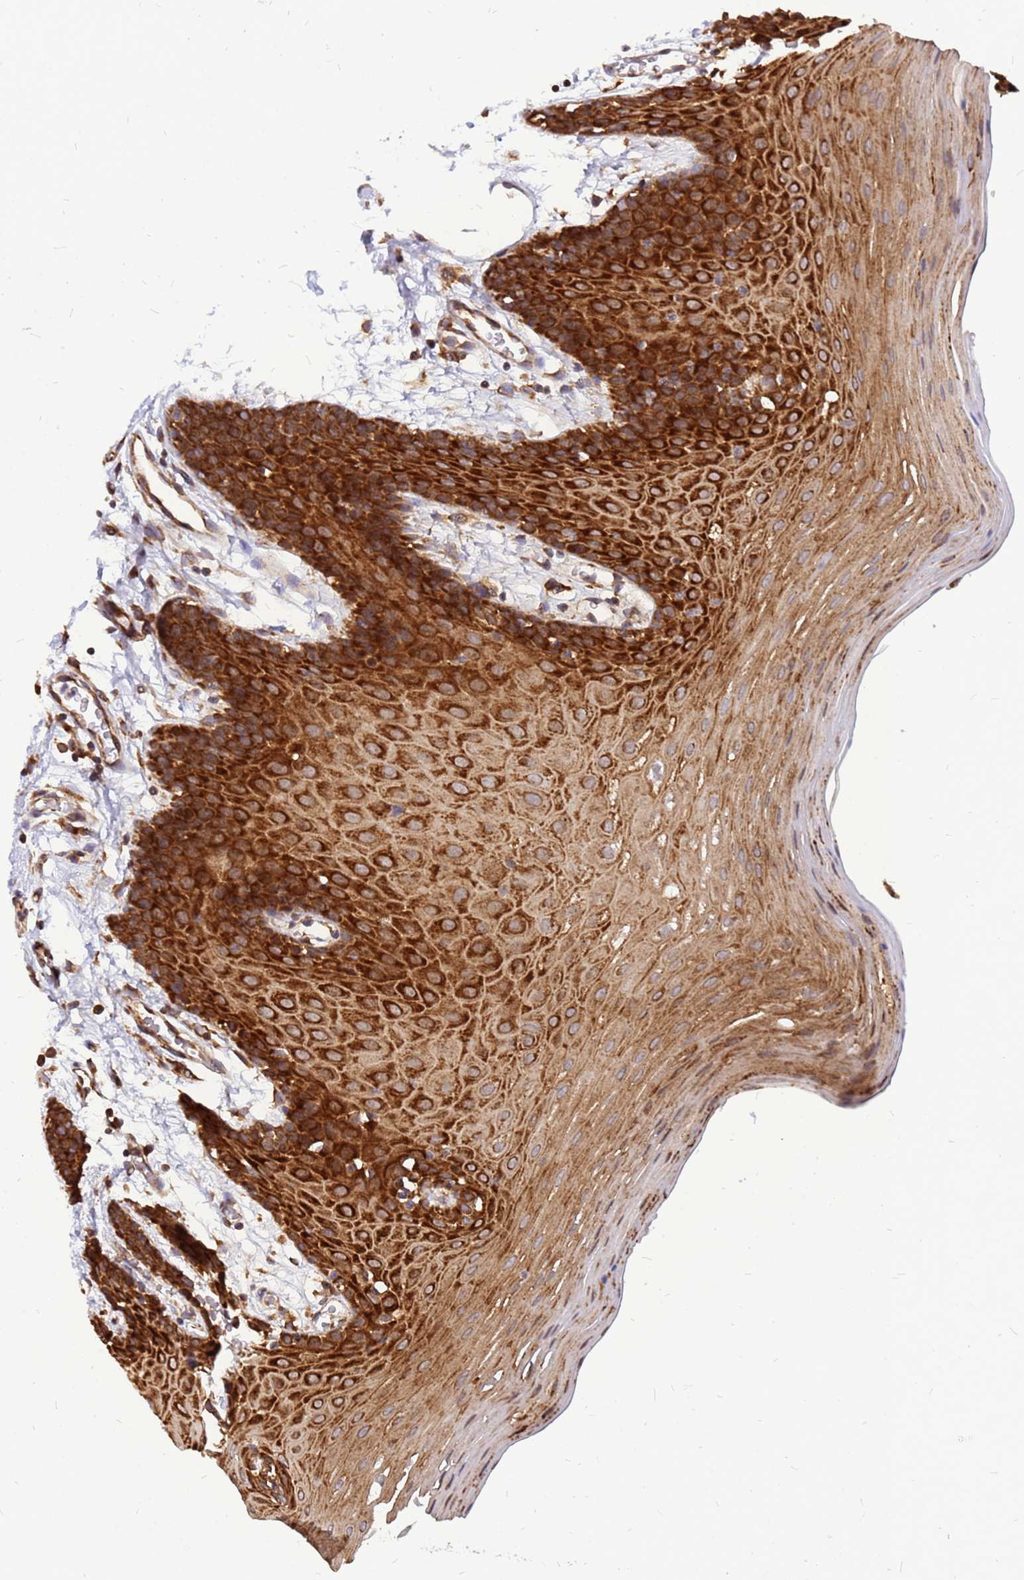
{"staining": {"intensity": "strong", "quantity": ">75%", "location": "cytoplasmic/membranous"}, "tissue": "oral mucosa", "cell_type": "Squamous epithelial cells", "image_type": "normal", "snomed": [{"axis": "morphology", "description": "Normal tissue, NOS"}, {"axis": "topography", "description": "Skeletal muscle"}, {"axis": "topography", "description": "Oral tissue"}, {"axis": "topography", "description": "Salivary gland"}, {"axis": "topography", "description": "Peripheral nerve tissue"}], "caption": "Immunohistochemical staining of unremarkable human oral mucosa shows >75% levels of strong cytoplasmic/membranous protein staining in about >75% of squamous epithelial cells.", "gene": "RPL8", "patient": {"sex": "male", "age": 54}}